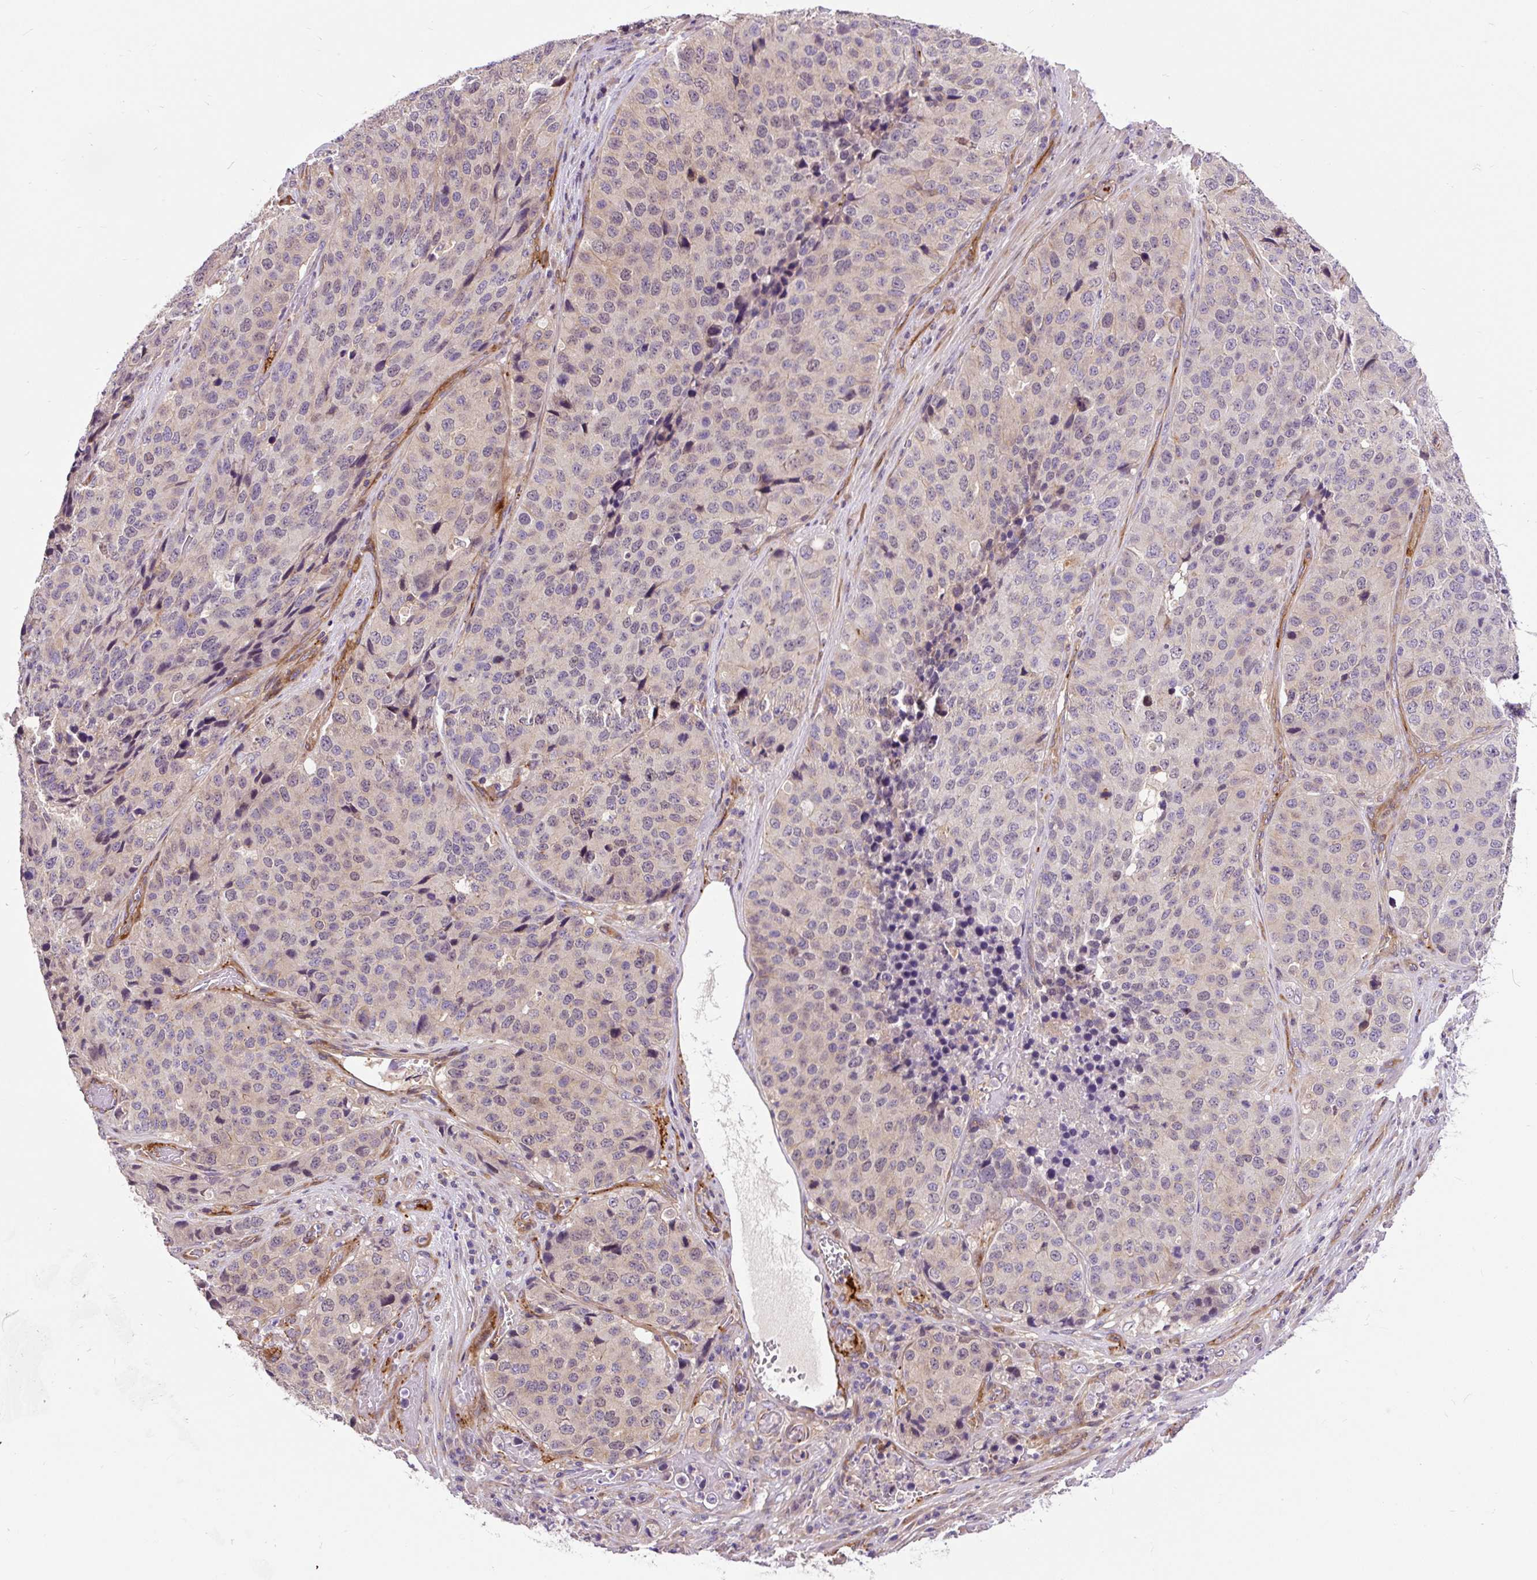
{"staining": {"intensity": "weak", "quantity": "<25%", "location": "nuclear"}, "tissue": "stomach cancer", "cell_type": "Tumor cells", "image_type": "cancer", "snomed": [{"axis": "morphology", "description": "Adenocarcinoma, NOS"}, {"axis": "topography", "description": "Stomach"}], "caption": "This histopathology image is of adenocarcinoma (stomach) stained with immunohistochemistry to label a protein in brown with the nuclei are counter-stained blue. There is no expression in tumor cells. (Stains: DAB (3,3'-diaminobenzidine) IHC with hematoxylin counter stain, Microscopy: brightfield microscopy at high magnification).", "gene": "PCDHGB3", "patient": {"sex": "male", "age": 71}}